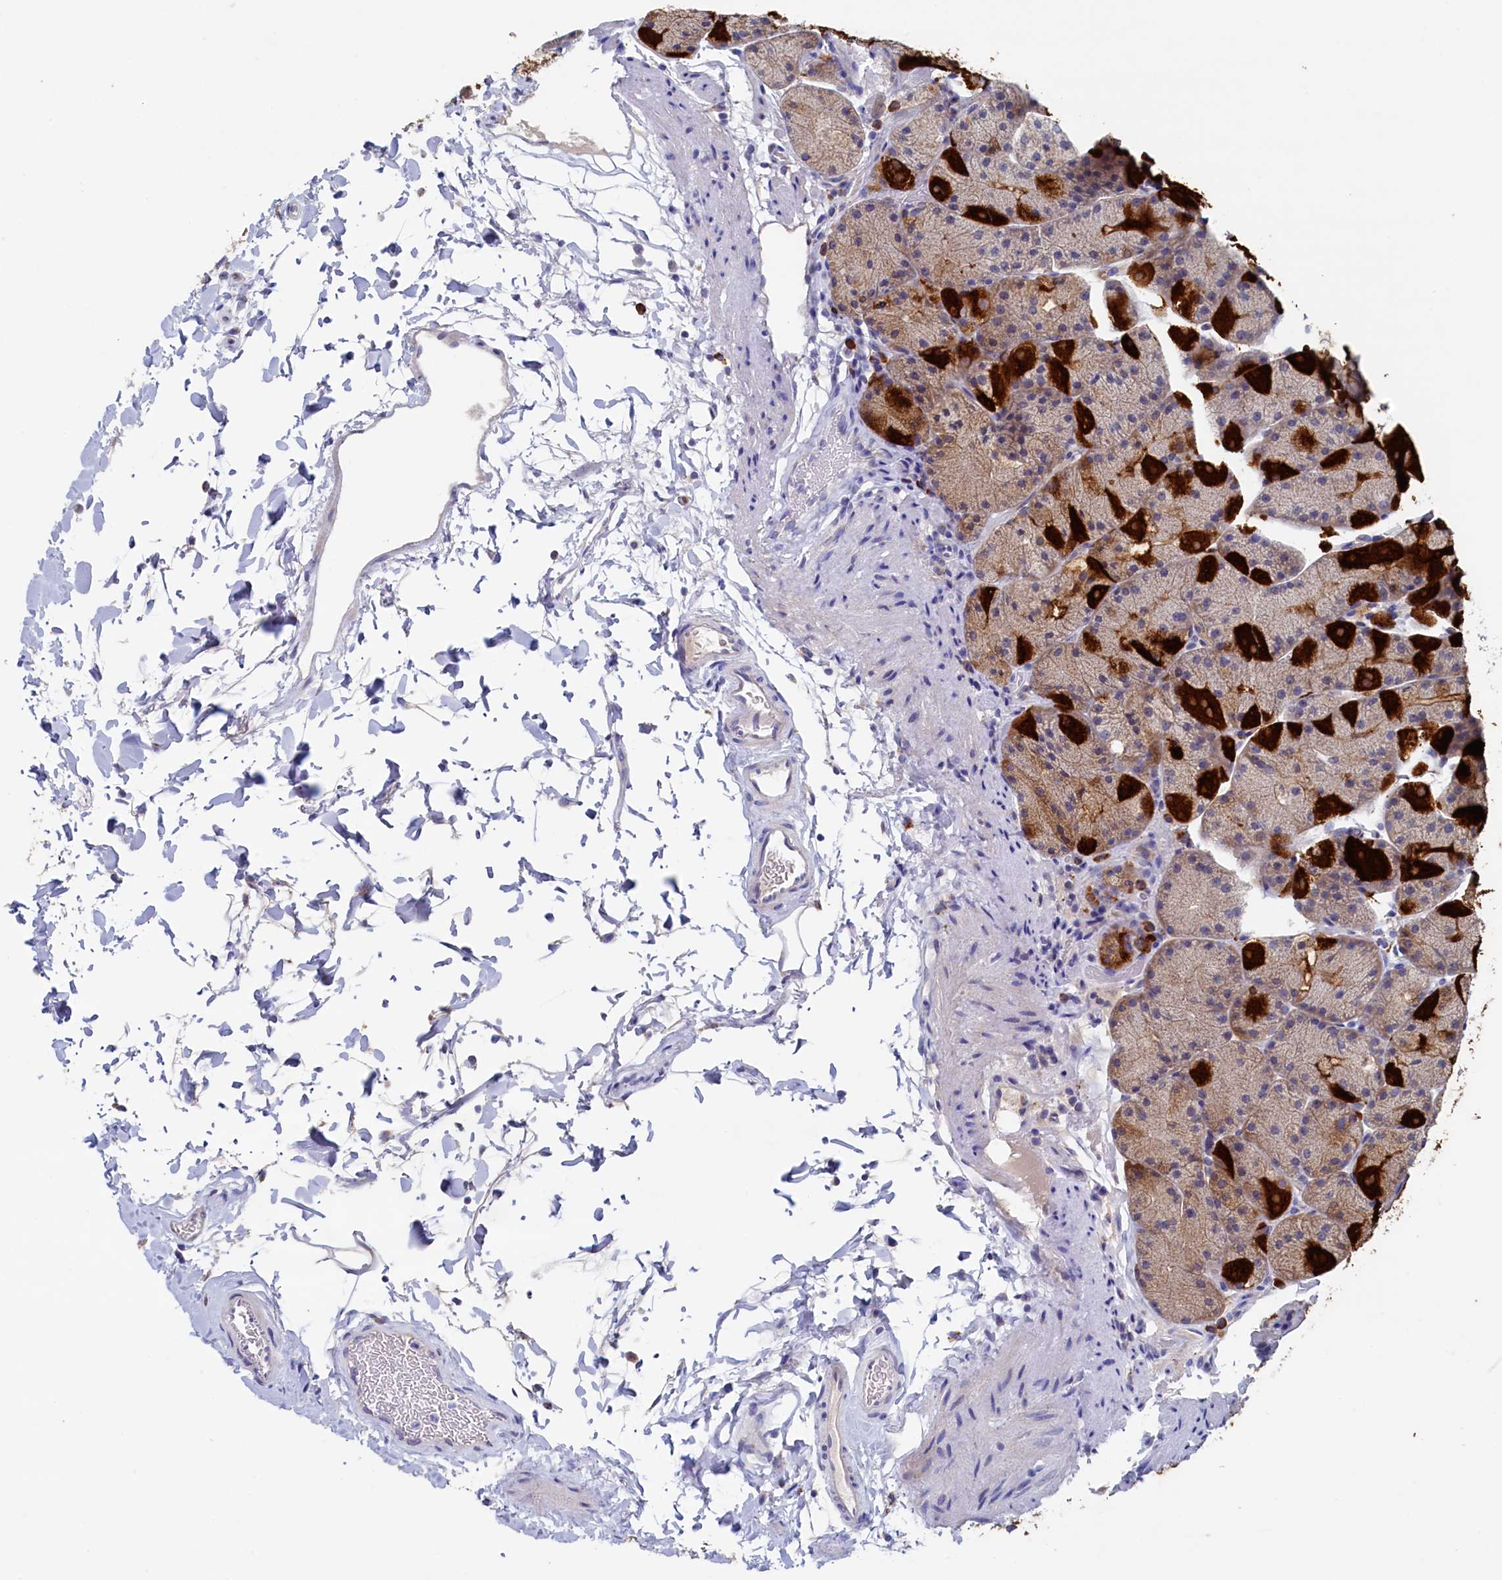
{"staining": {"intensity": "strong", "quantity": "25%-75%", "location": "cytoplasmic/membranous"}, "tissue": "stomach", "cell_type": "Glandular cells", "image_type": "normal", "snomed": [{"axis": "morphology", "description": "Normal tissue, NOS"}, {"axis": "topography", "description": "Stomach, upper"}, {"axis": "topography", "description": "Stomach, lower"}], "caption": "Immunohistochemistry of benign human stomach reveals high levels of strong cytoplasmic/membranous positivity in about 25%-75% of glandular cells.", "gene": "CBLIF", "patient": {"sex": "male", "age": 67}}